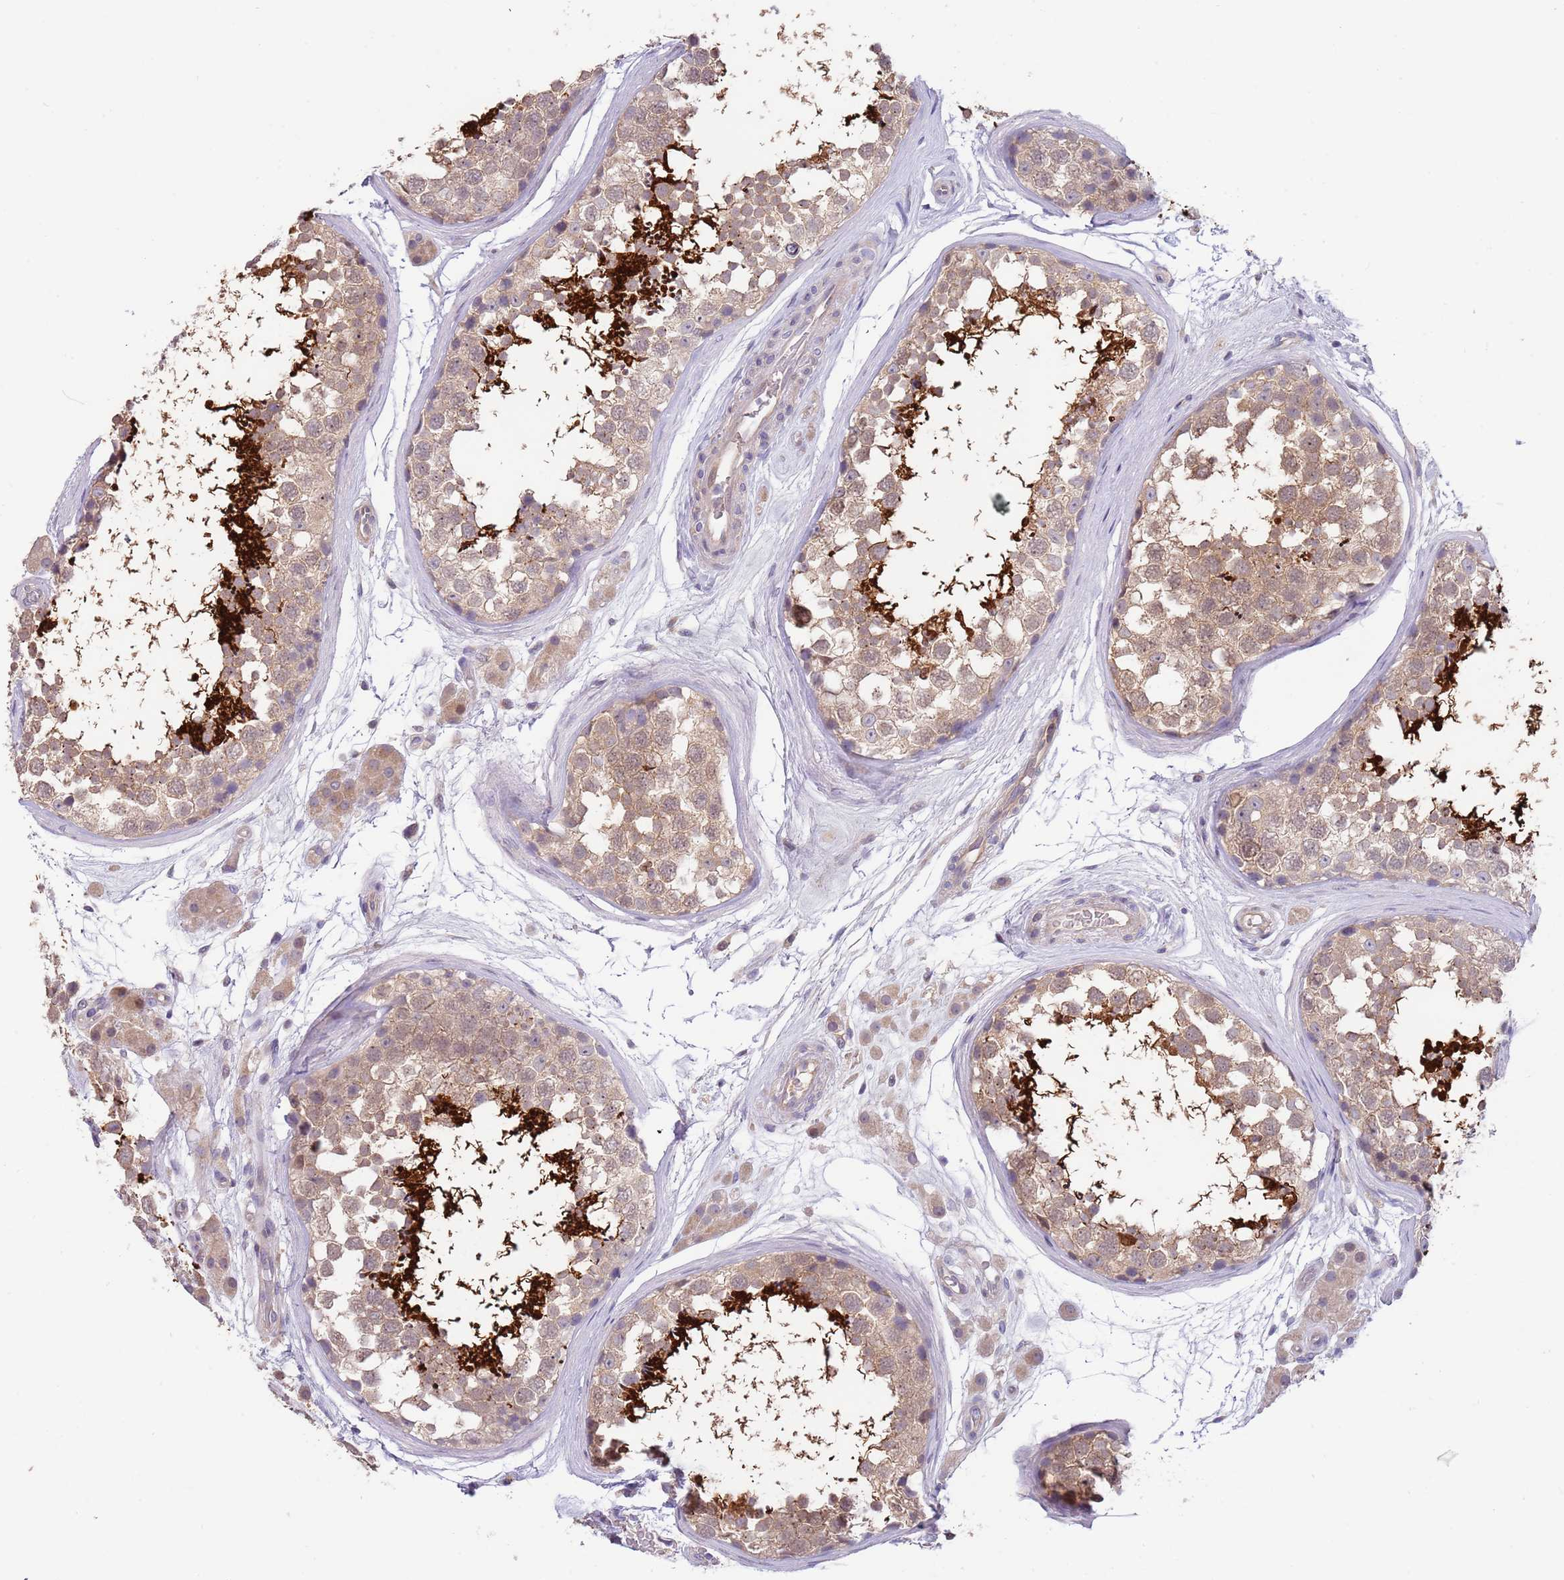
{"staining": {"intensity": "strong", "quantity": "<25%", "location": "cytoplasmic/membranous"}, "tissue": "testis", "cell_type": "Cells in seminiferous ducts", "image_type": "normal", "snomed": [{"axis": "morphology", "description": "Normal tissue, NOS"}, {"axis": "topography", "description": "Testis"}], "caption": "A brown stain highlights strong cytoplasmic/membranous expression of a protein in cells in seminiferous ducts of normal testis.", "gene": "CABYR", "patient": {"sex": "male", "age": 56}}